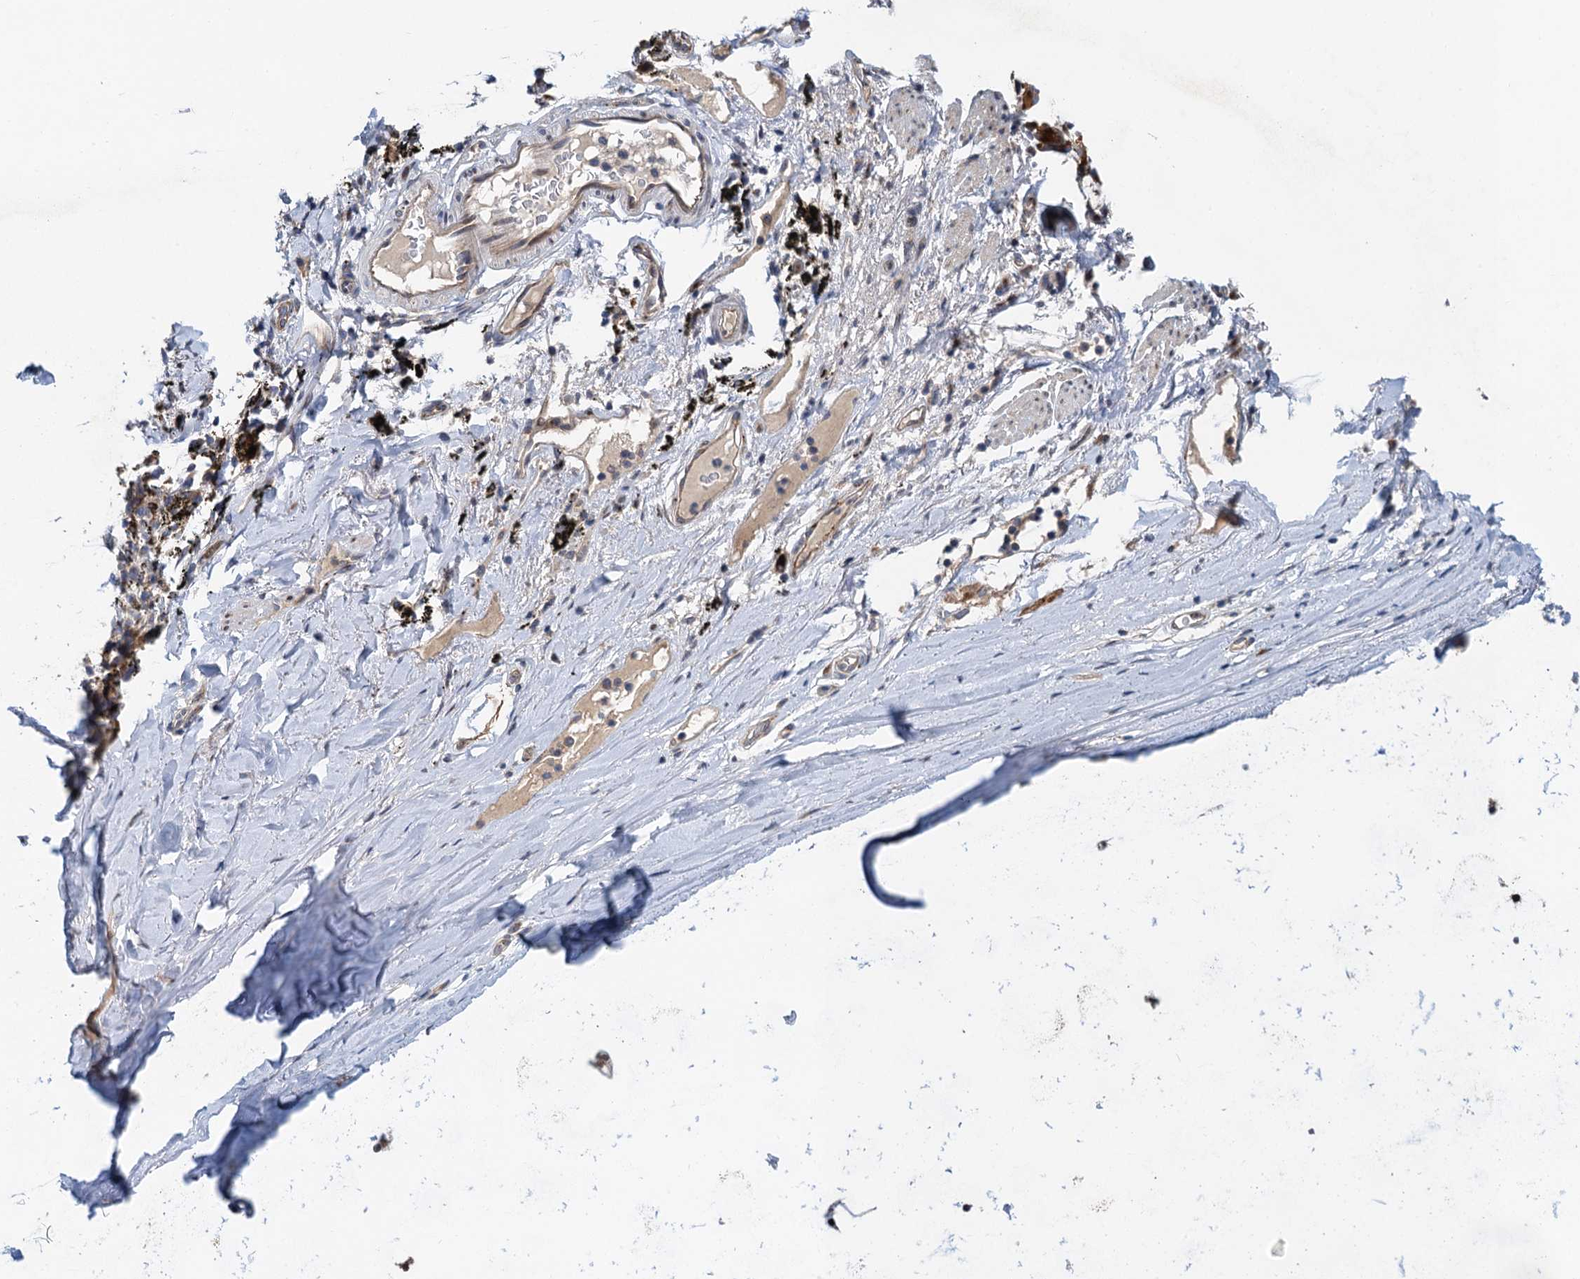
{"staining": {"intensity": "moderate", "quantity": ">75%", "location": "cytoplasmic/membranous"}, "tissue": "adipose tissue", "cell_type": "Adipocytes", "image_type": "normal", "snomed": [{"axis": "morphology", "description": "Normal tissue, NOS"}, {"axis": "topography", "description": "Lymph node"}, {"axis": "topography", "description": "Bronchus"}], "caption": "The image displays immunohistochemical staining of normal adipose tissue. There is moderate cytoplasmic/membranous expression is appreciated in approximately >75% of adipocytes.", "gene": "NBEA", "patient": {"sex": "male", "age": 63}}